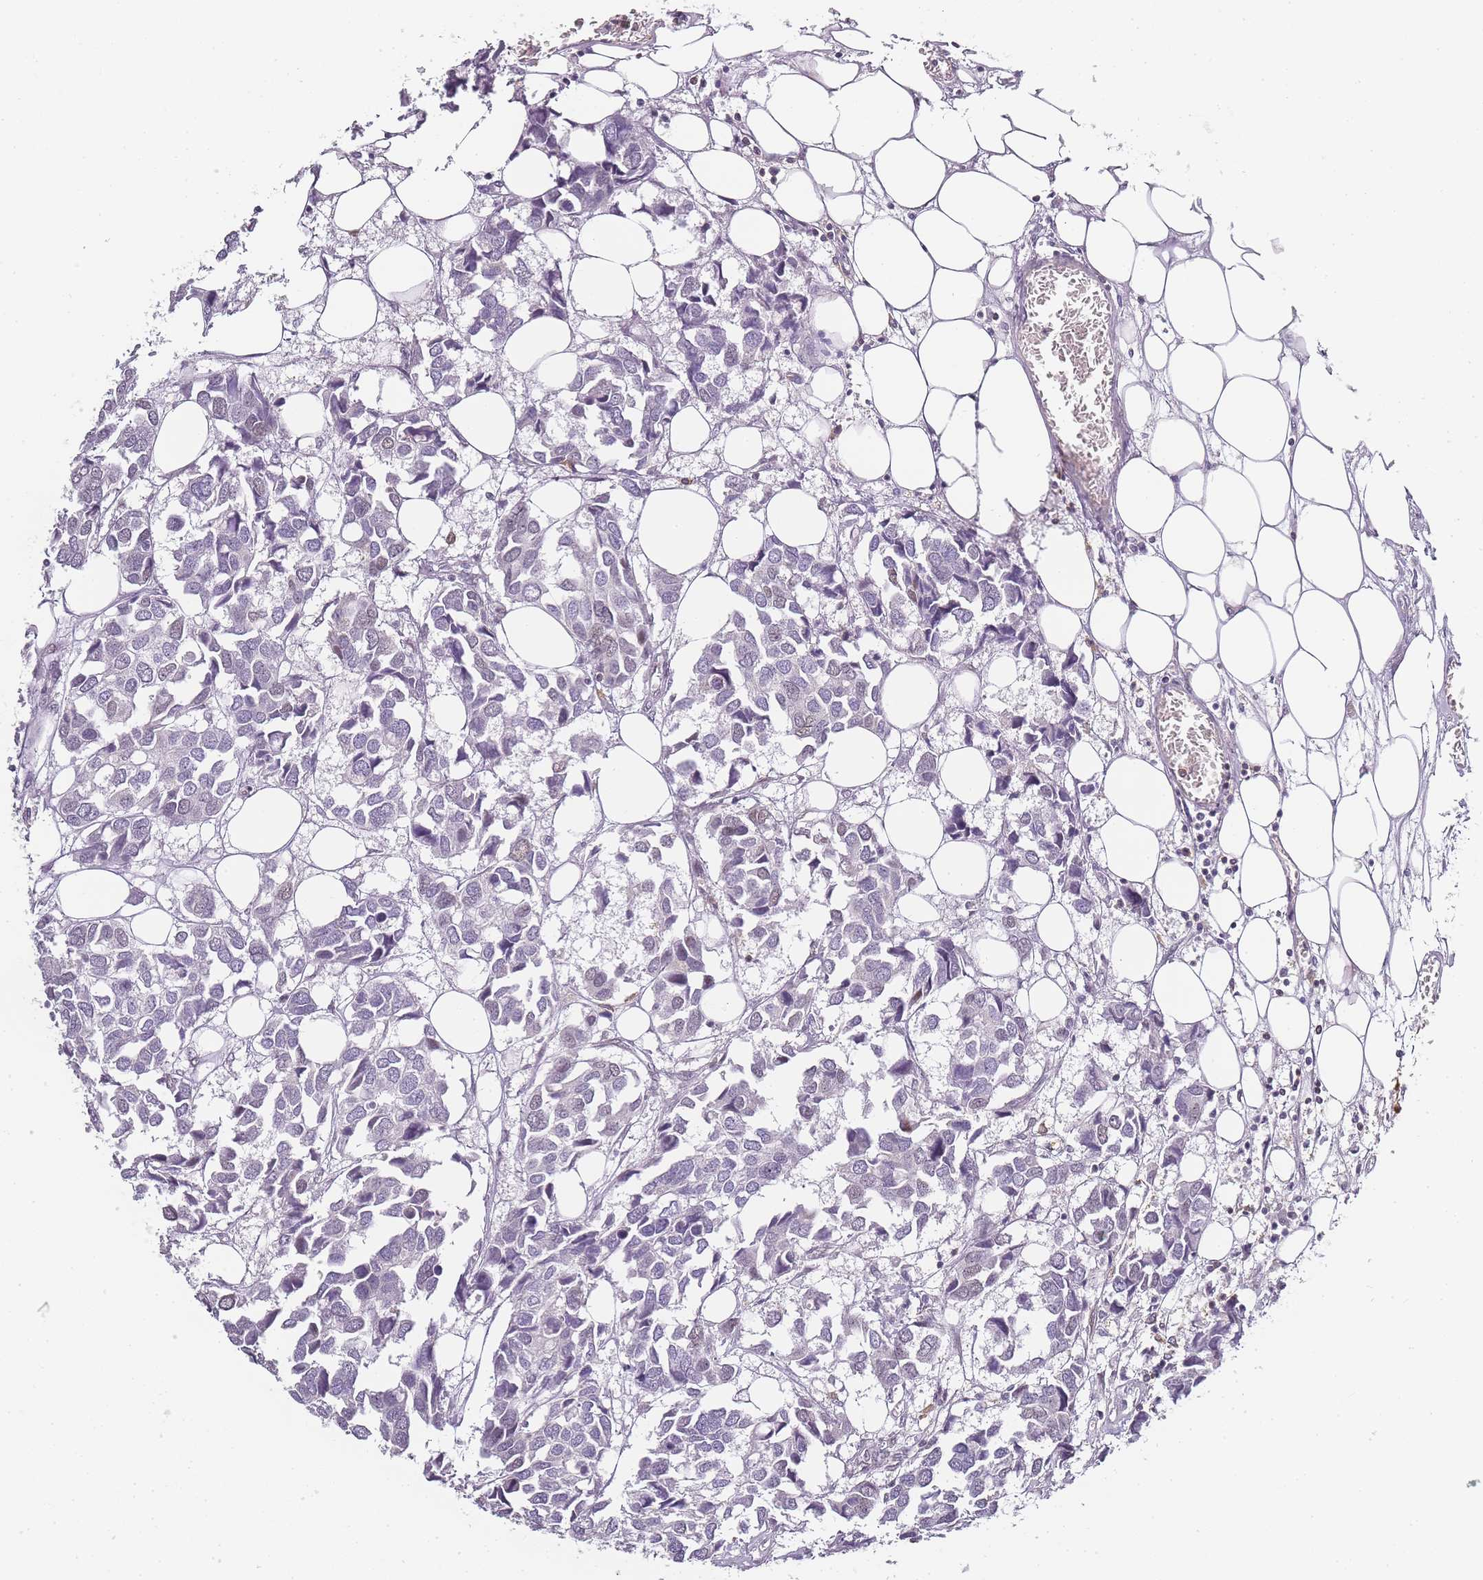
{"staining": {"intensity": "negative", "quantity": "none", "location": "none"}, "tissue": "breast cancer", "cell_type": "Tumor cells", "image_type": "cancer", "snomed": [{"axis": "morphology", "description": "Duct carcinoma"}, {"axis": "topography", "description": "Breast"}], "caption": "DAB (3,3'-diaminobenzidine) immunohistochemical staining of human breast cancer (intraductal carcinoma) reveals no significant positivity in tumor cells.", "gene": "JAKMIP1", "patient": {"sex": "female", "age": 83}}